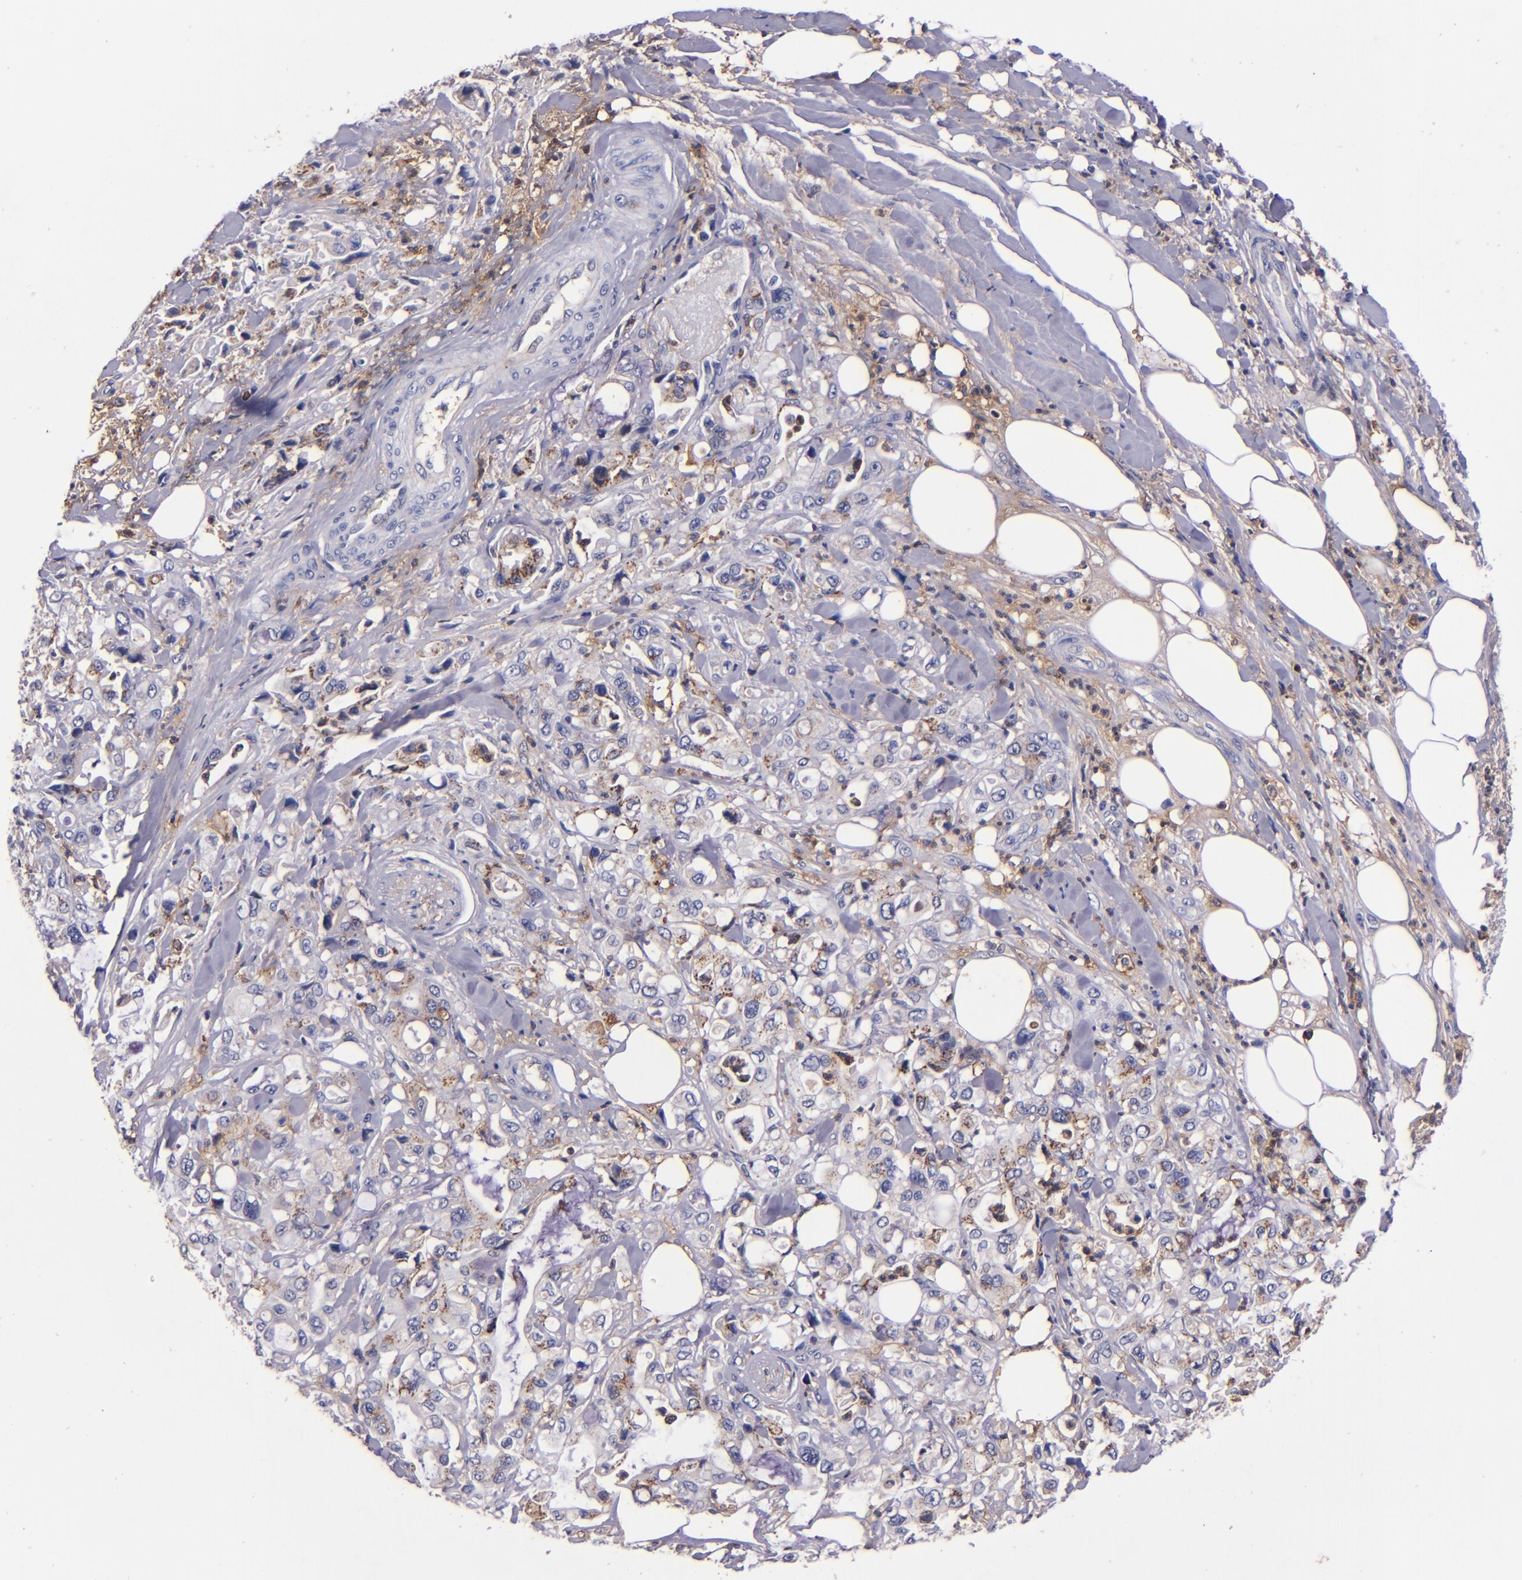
{"staining": {"intensity": "moderate", "quantity": "<25%", "location": "cytoplasmic/membranous"}, "tissue": "pancreatic cancer", "cell_type": "Tumor cells", "image_type": "cancer", "snomed": [{"axis": "morphology", "description": "Adenocarcinoma, NOS"}, {"axis": "topography", "description": "Pancreas"}], "caption": "A micrograph showing moderate cytoplasmic/membranous staining in approximately <25% of tumor cells in pancreatic adenocarcinoma, as visualized by brown immunohistochemical staining.", "gene": "SIRPA", "patient": {"sex": "male", "age": 70}}